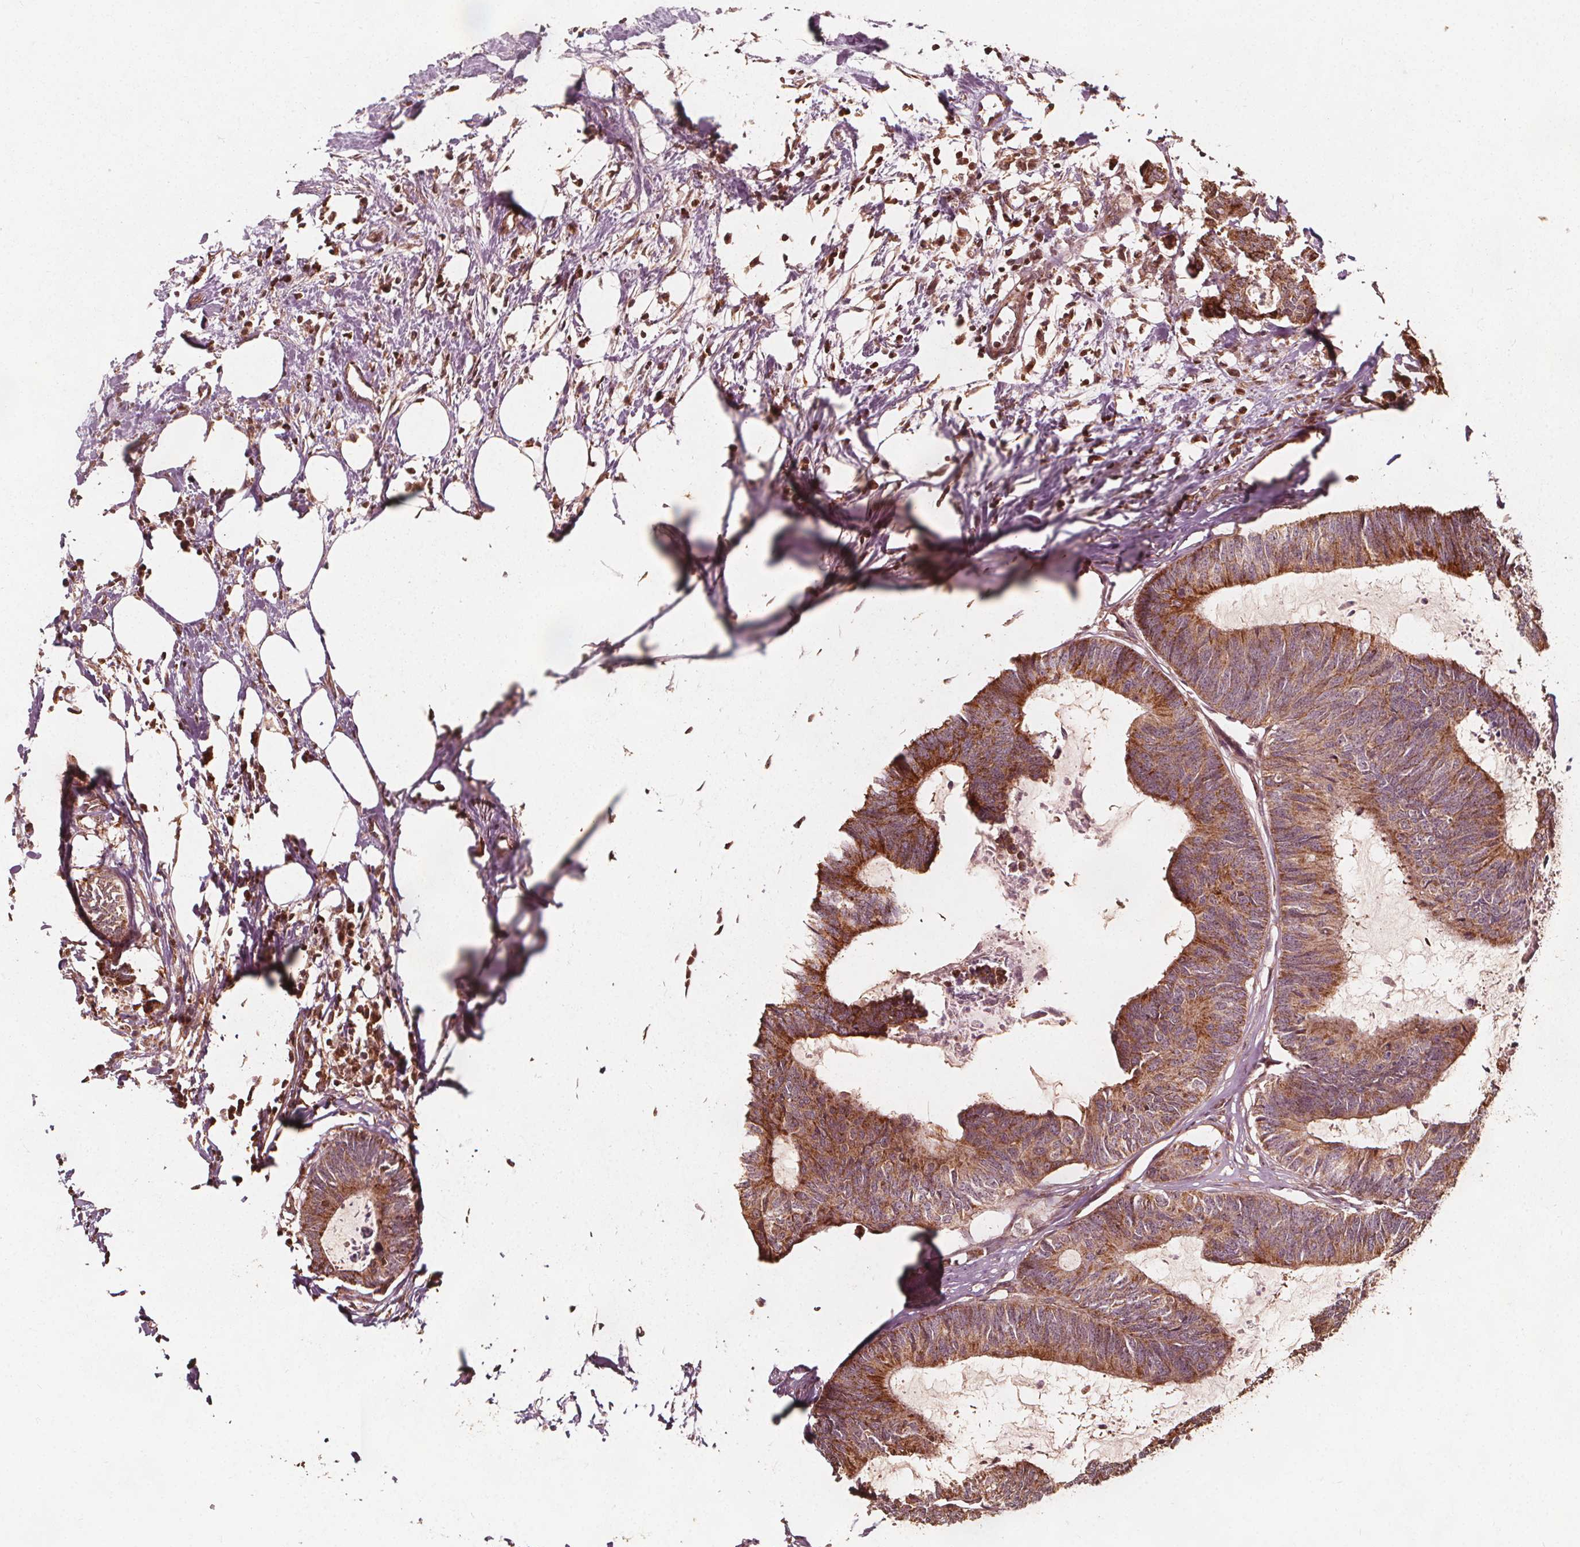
{"staining": {"intensity": "moderate", "quantity": ">75%", "location": "cytoplasmic/membranous"}, "tissue": "colorectal cancer", "cell_type": "Tumor cells", "image_type": "cancer", "snomed": [{"axis": "morphology", "description": "Adenocarcinoma, NOS"}, {"axis": "topography", "description": "Colon"}, {"axis": "topography", "description": "Rectum"}], "caption": "IHC image of human adenocarcinoma (colorectal) stained for a protein (brown), which reveals medium levels of moderate cytoplasmic/membranous staining in about >75% of tumor cells.", "gene": "AIP", "patient": {"sex": "male", "age": 57}}